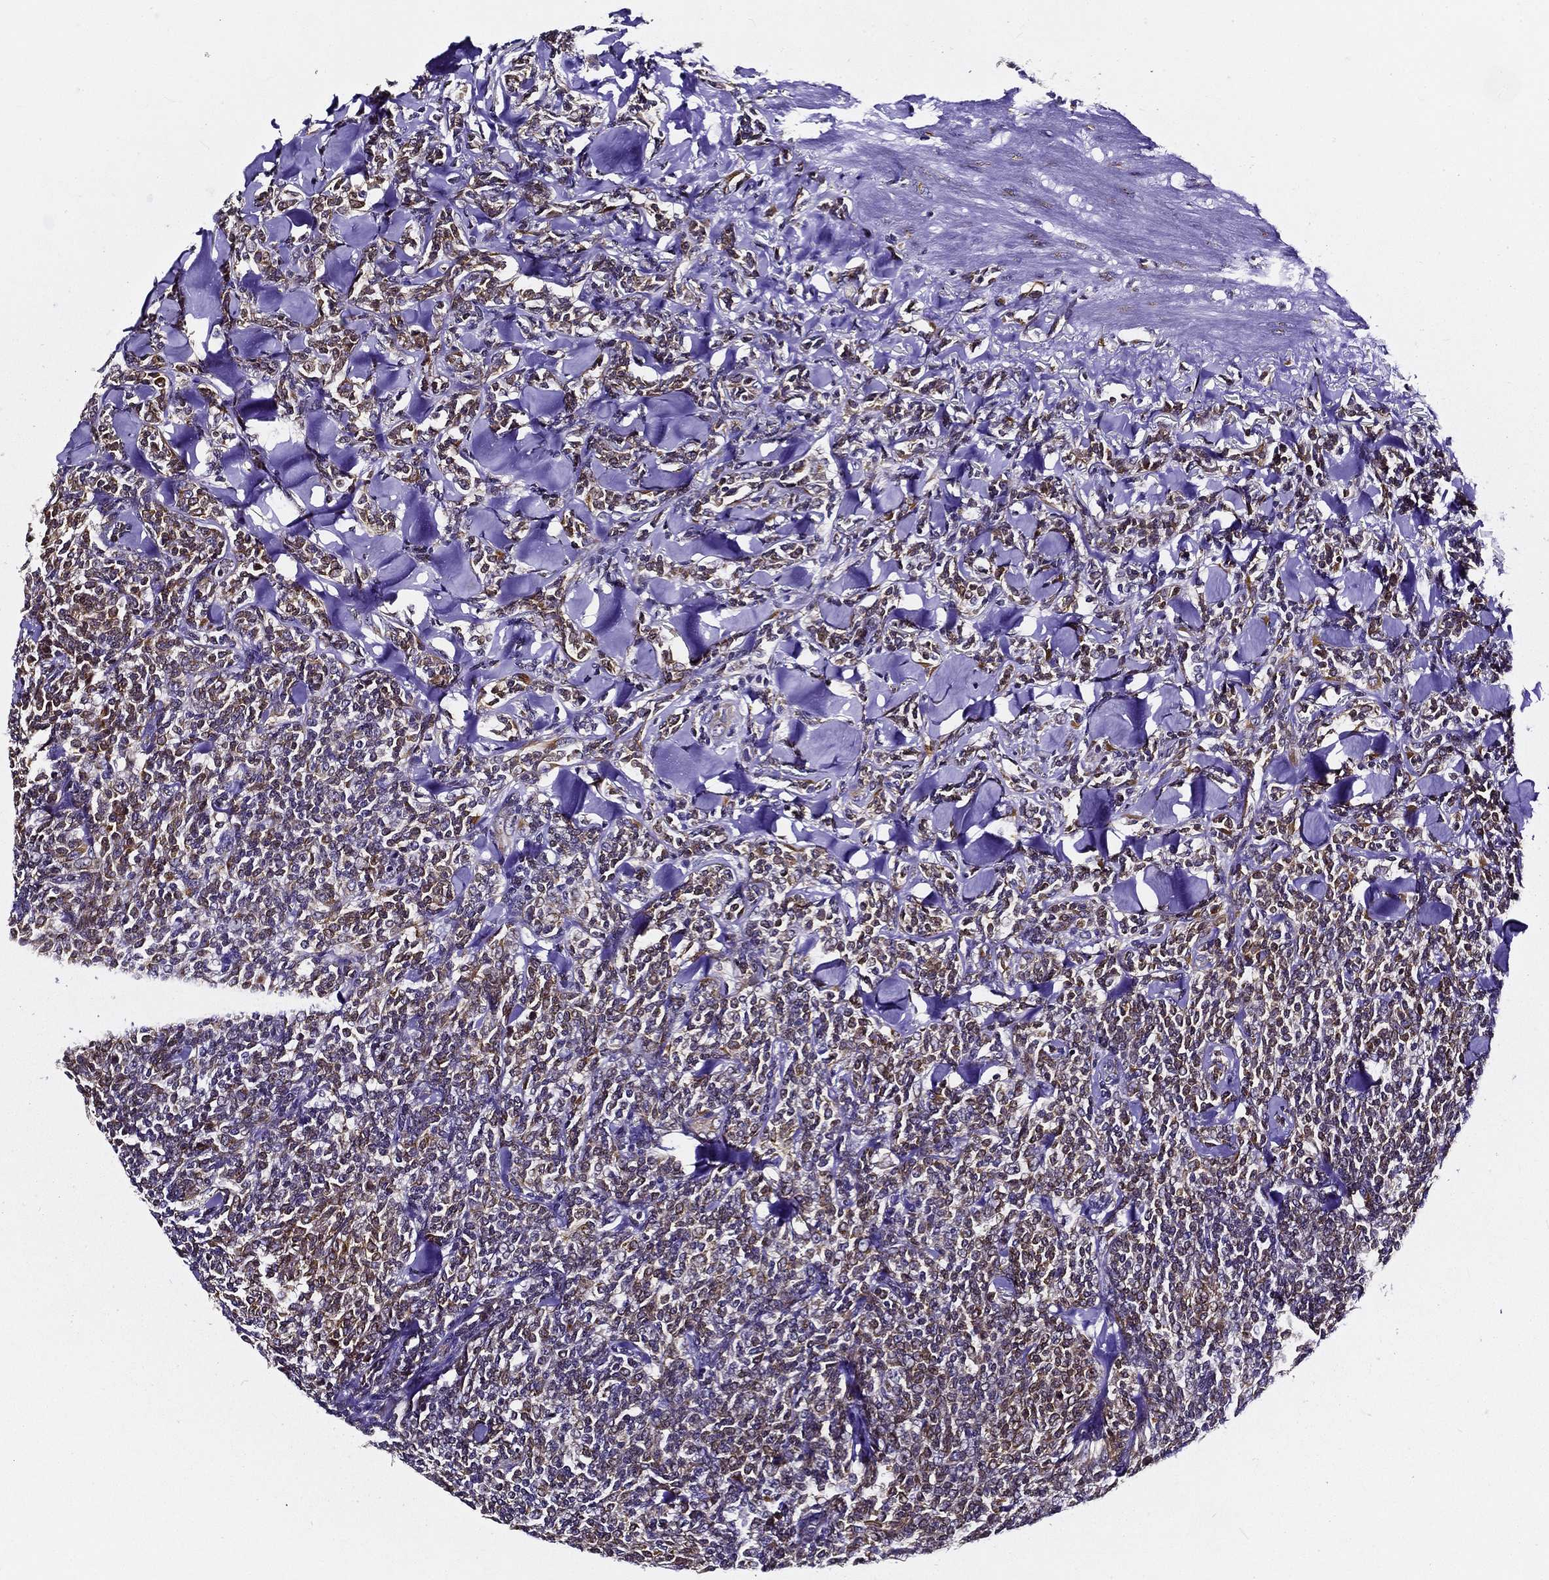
{"staining": {"intensity": "moderate", "quantity": "<25%", "location": "cytoplasmic/membranous,nuclear"}, "tissue": "lymphoma", "cell_type": "Tumor cells", "image_type": "cancer", "snomed": [{"axis": "morphology", "description": "Malignant lymphoma, non-Hodgkin's type, Low grade"}, {"axis": "topography", "description": "Lymph node"}], "caption": "The photomicrograph exhibits staining of low-grade malignant lymphoma, non-Hodgkin's type, revealing moderate cytoplasmic/membranous and nuclear protein positivity (brown color) within tumor cells. Immunohistochemistry stains the protein of interest in brown and the nuclei are stained blue.", "gene": "TICAM1", "patient": {"sex": "female", "age": 56}}